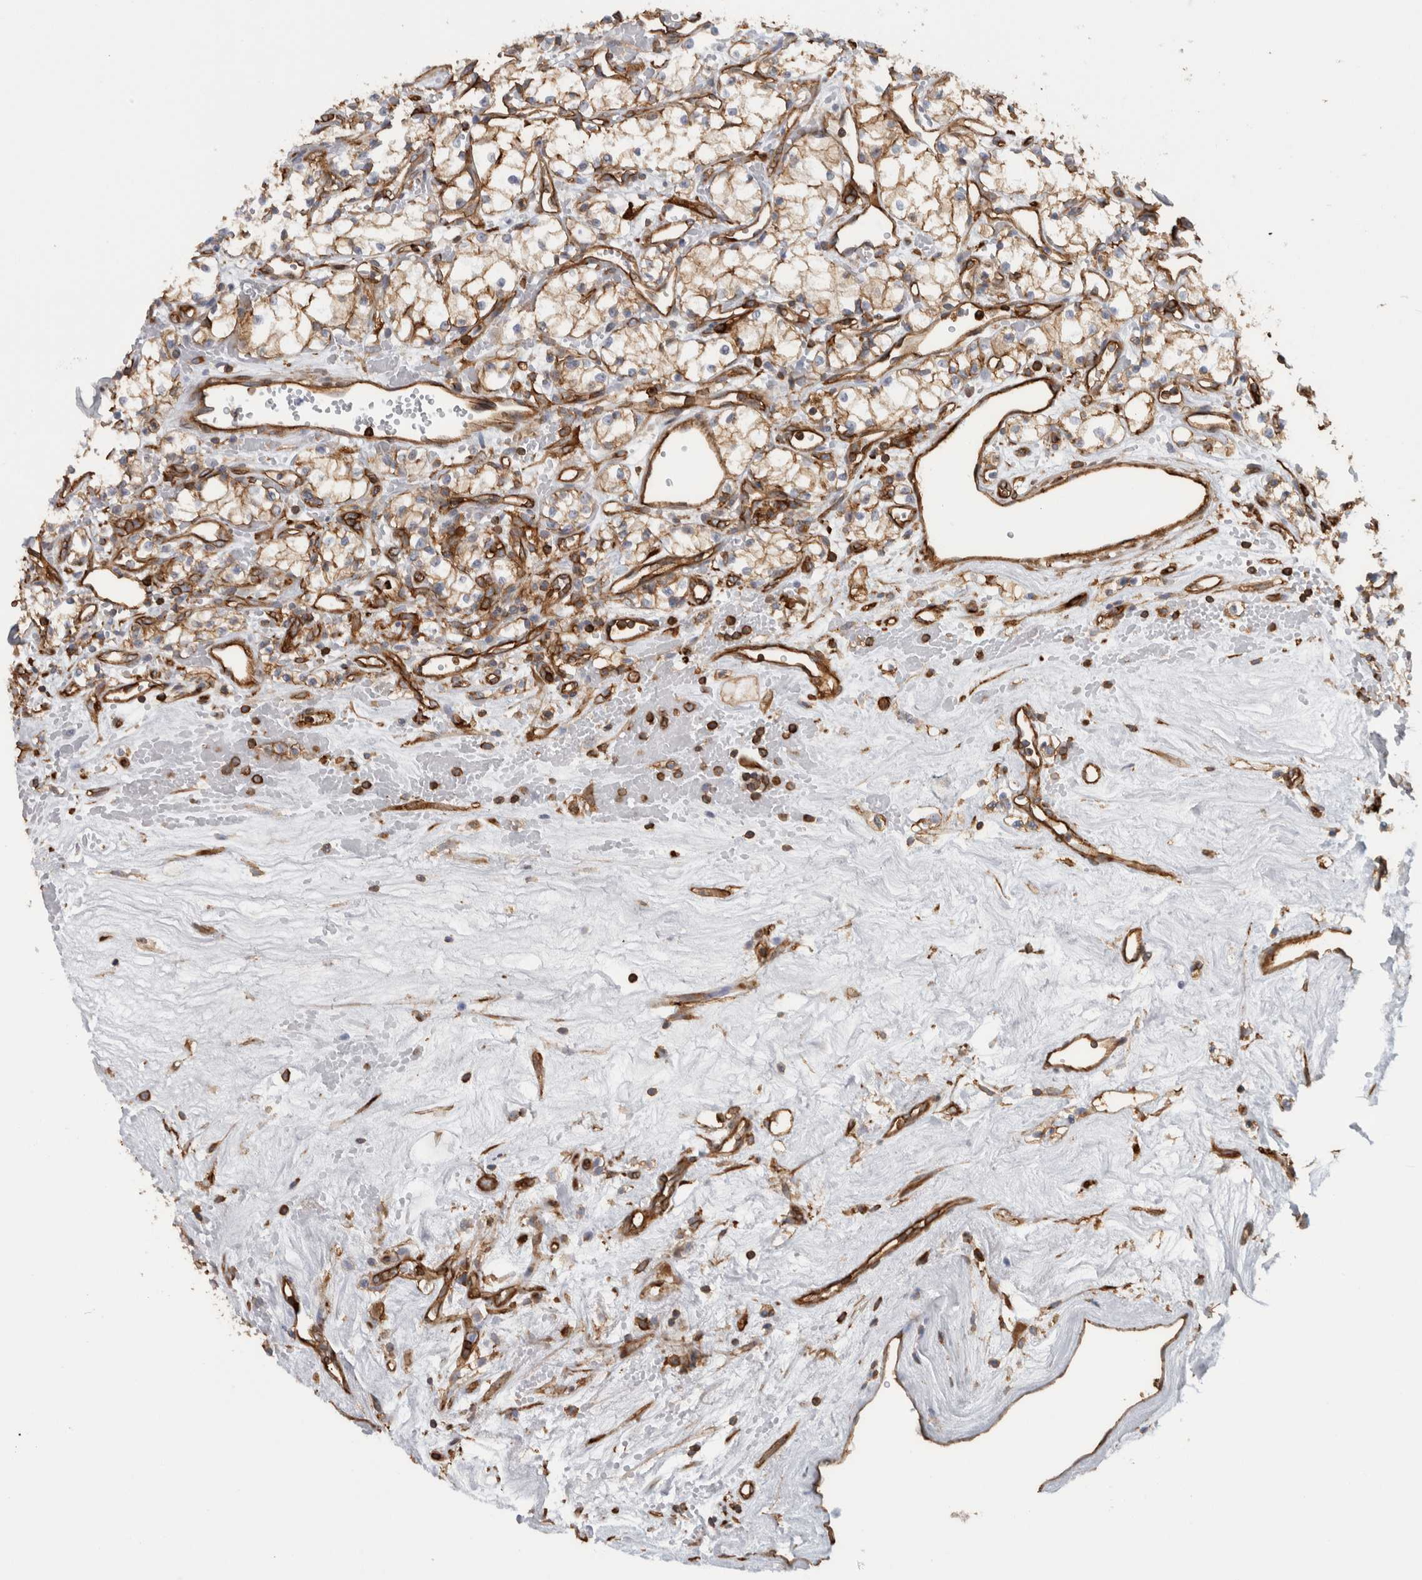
{"staining": {"intensity": "moderate", "quantity": ">75%", "location": "cytoplasmic/membranous"}, "tissue": "renal cancer", "cell_type": "Tumor cells", "image_type": "cancer", "snomed": [{"axis": "morphology", "description": "Adenocarcinoma, NOS"}, {"axis": "topography", "description": "Kidney"}], "caption": "Moderate cytoplasmic/membranous protein staining is appreciated in approximately >75% of tumor cells in renal cancer.", "gene": "AHNAK", "patient": {"sex": "male", "age": 59}}